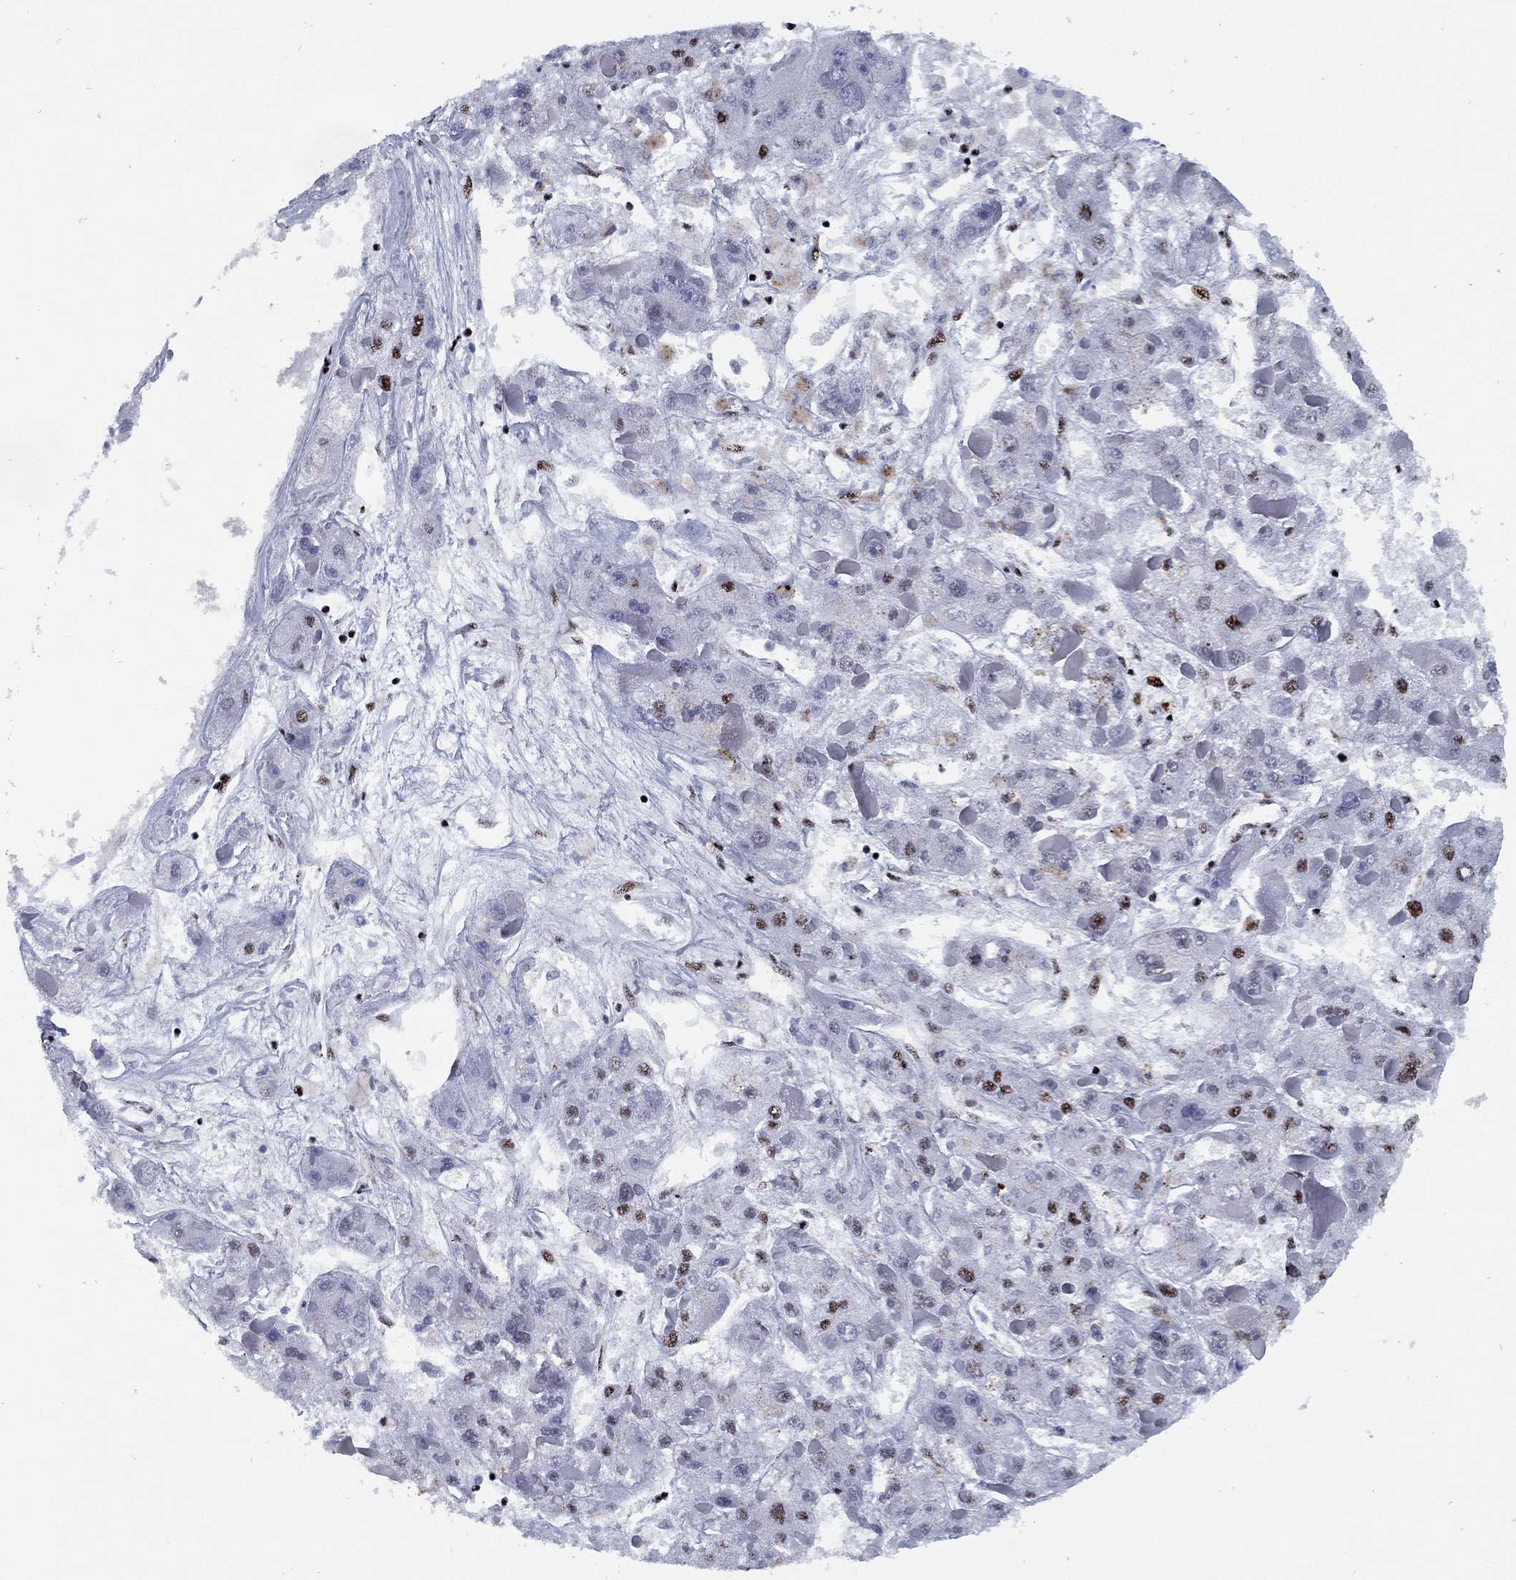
{"staining": {"intensity": "strong", "quantity": "25%-75%", "location": "nuclear"}, "tissue": "liver cancer", "cell_type": "Tumor cells", "image_type": "cancer", "snomed": [{"axis": "morphology", "description": "Carcinoma, Hepatocellular, NOS"}, {"axis": "topography", "description": "Liver"}], "caption": "This is an image of immunohistochemistry staining of liver hepatocellular carcinoma, which shows strong positivity in the nuclear of tumor cells.", "gene": "CYB561D2", "patient": {"sex": "female", "age": 73}}